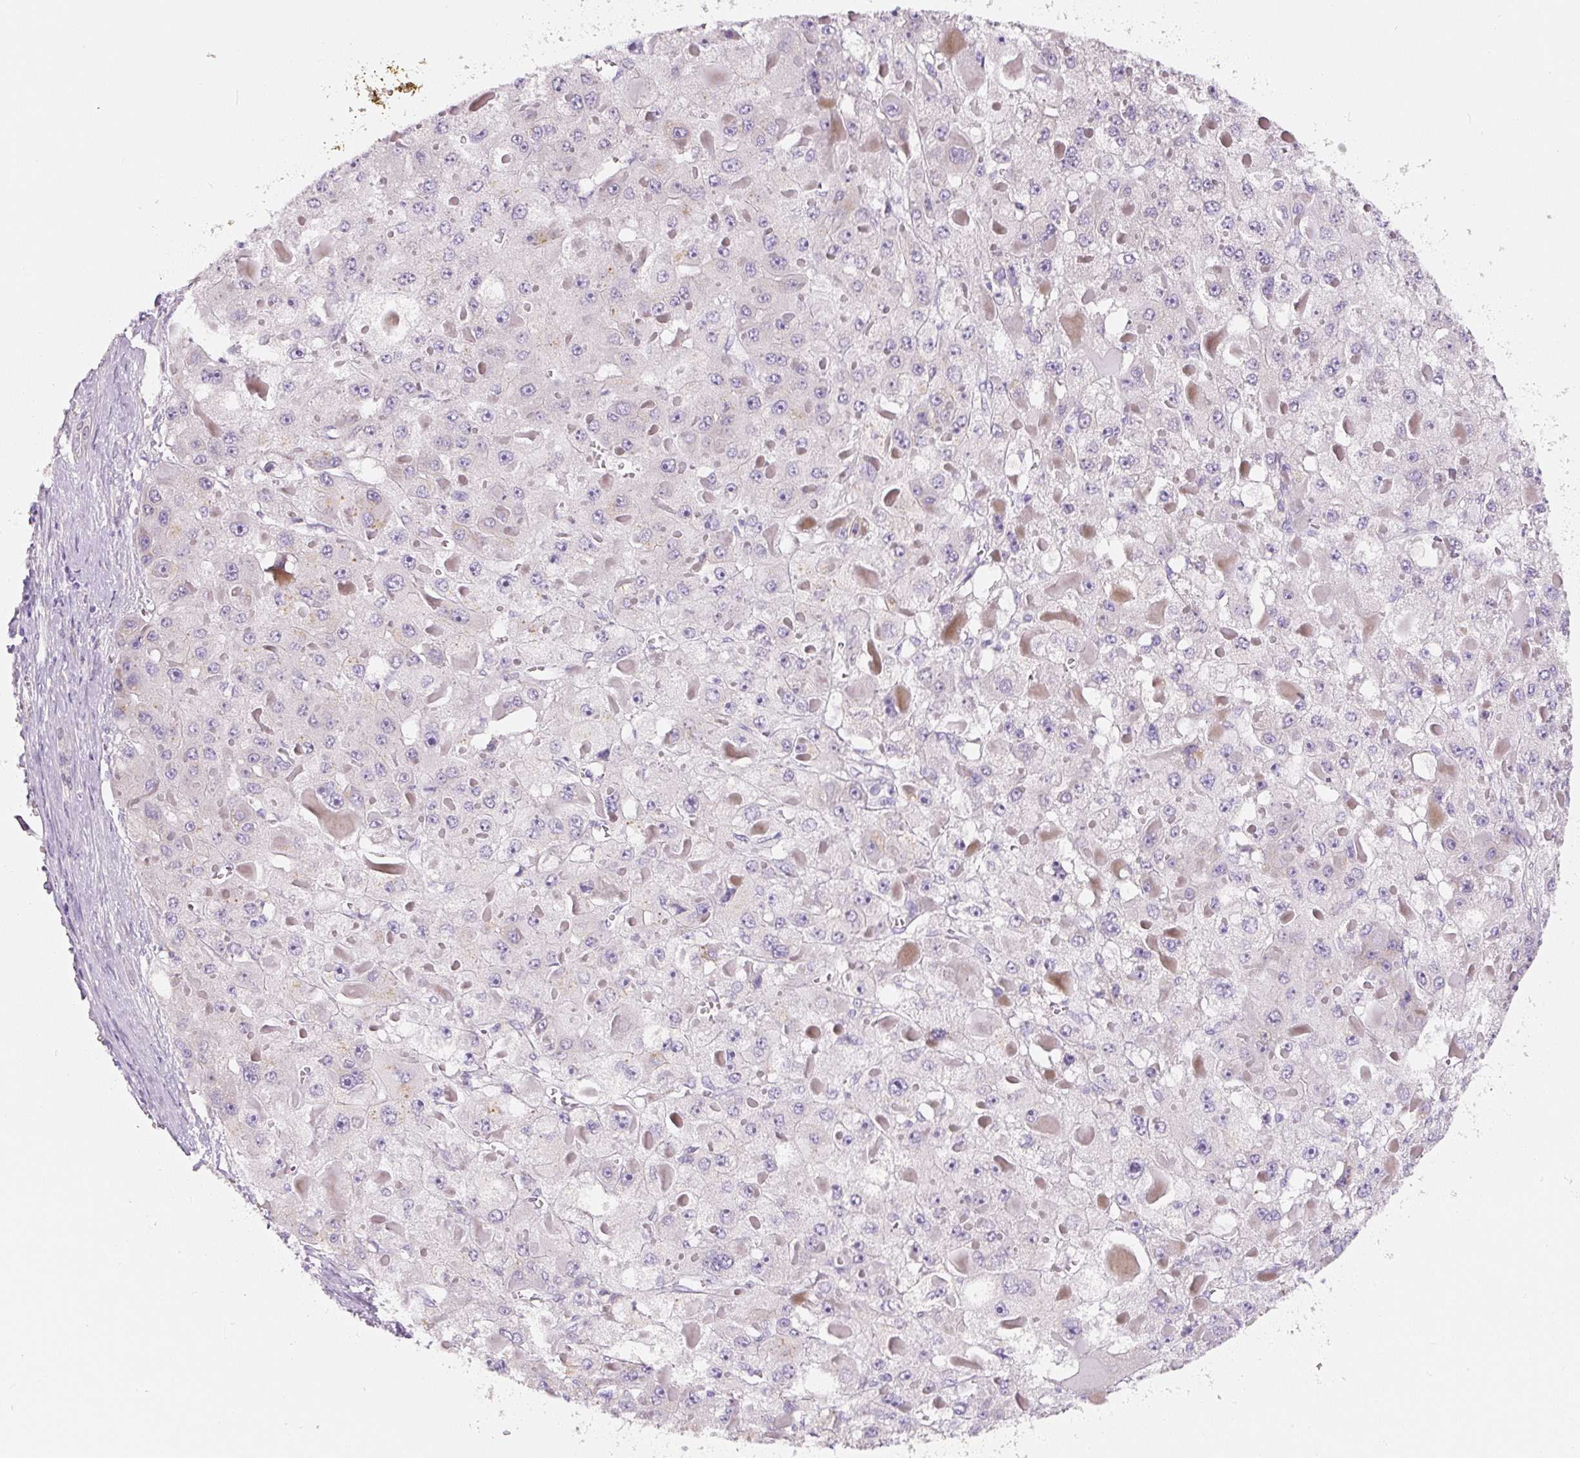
{"staining": {"intensity": "negative", "quantity": "none", "location": "none"}, "tissue": "liver cancer", "cell_type": "Tumor cells", "image_type": "cancer", "snomed": [{"axis": "morphology", "description": "Carcinoma, Hepatocellular, NOS"}, {"axis": "topography", "description": "Liver"}], "caption": "Immunohistochemical staining of human liver cancer (hepatocellular carcinoma) exhibits no significant positivity in tumor cells.", "gene": "PWWP3B", "patient": {"sex": "female", "age": 73}}